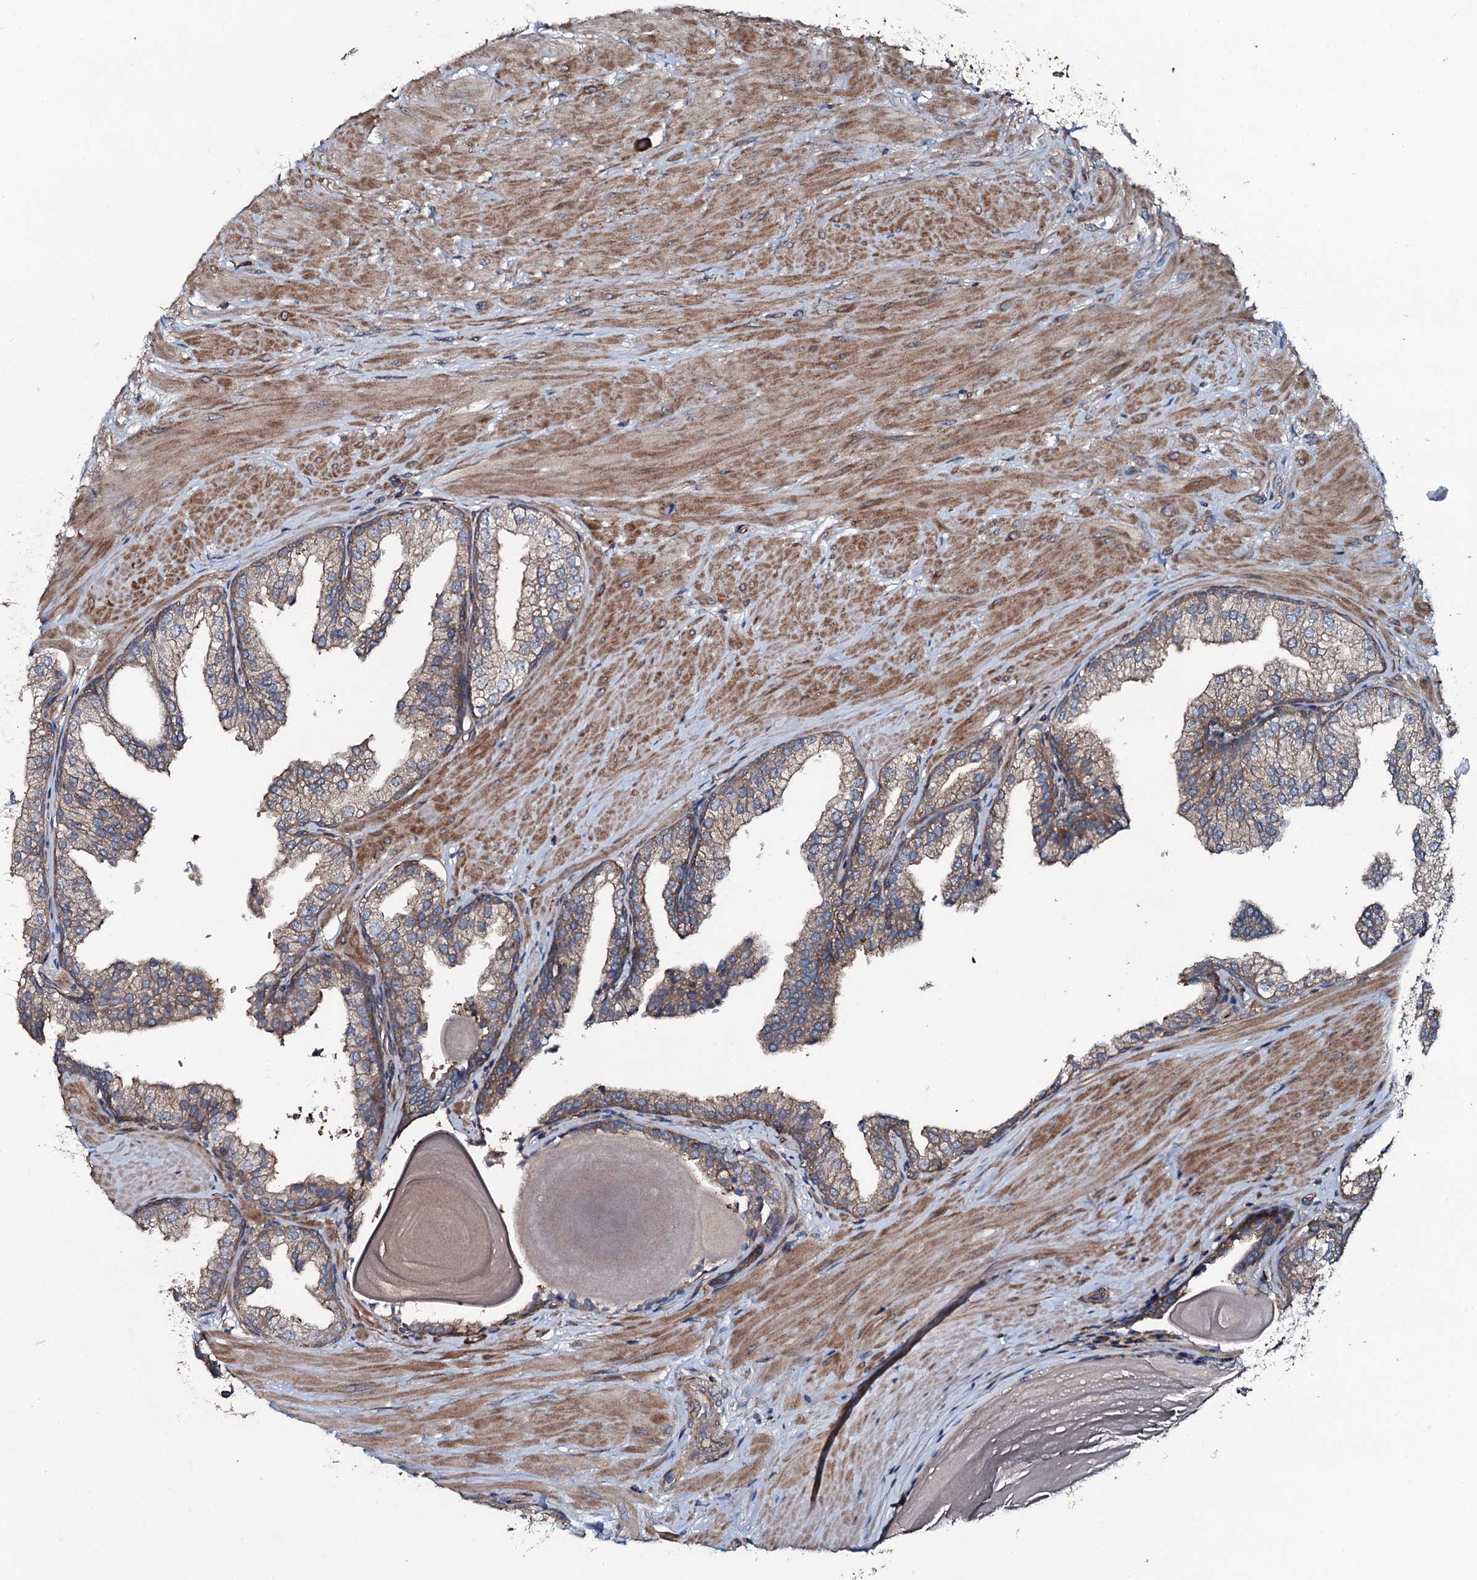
{"staining": {"intensity": "moderate", "quantity": ">75%", "location": "cytoplasmic/membranous"}, "tissue": "prostate", "cell_type": "Glandular cells", "image_type": "normal", "snomed": [{"axis": "morphology", "description": "Normal tissue, NOS"}, {"axis": "topography", "description": "Prostate"}], "caption": "Immunohistochemical staining of normal prostate displays moderate cytoplasmic/membranous protein expression in about >75% of glandular cells.", "gene": "USPL1", "patient": {"sex": "male", "age": 48}}